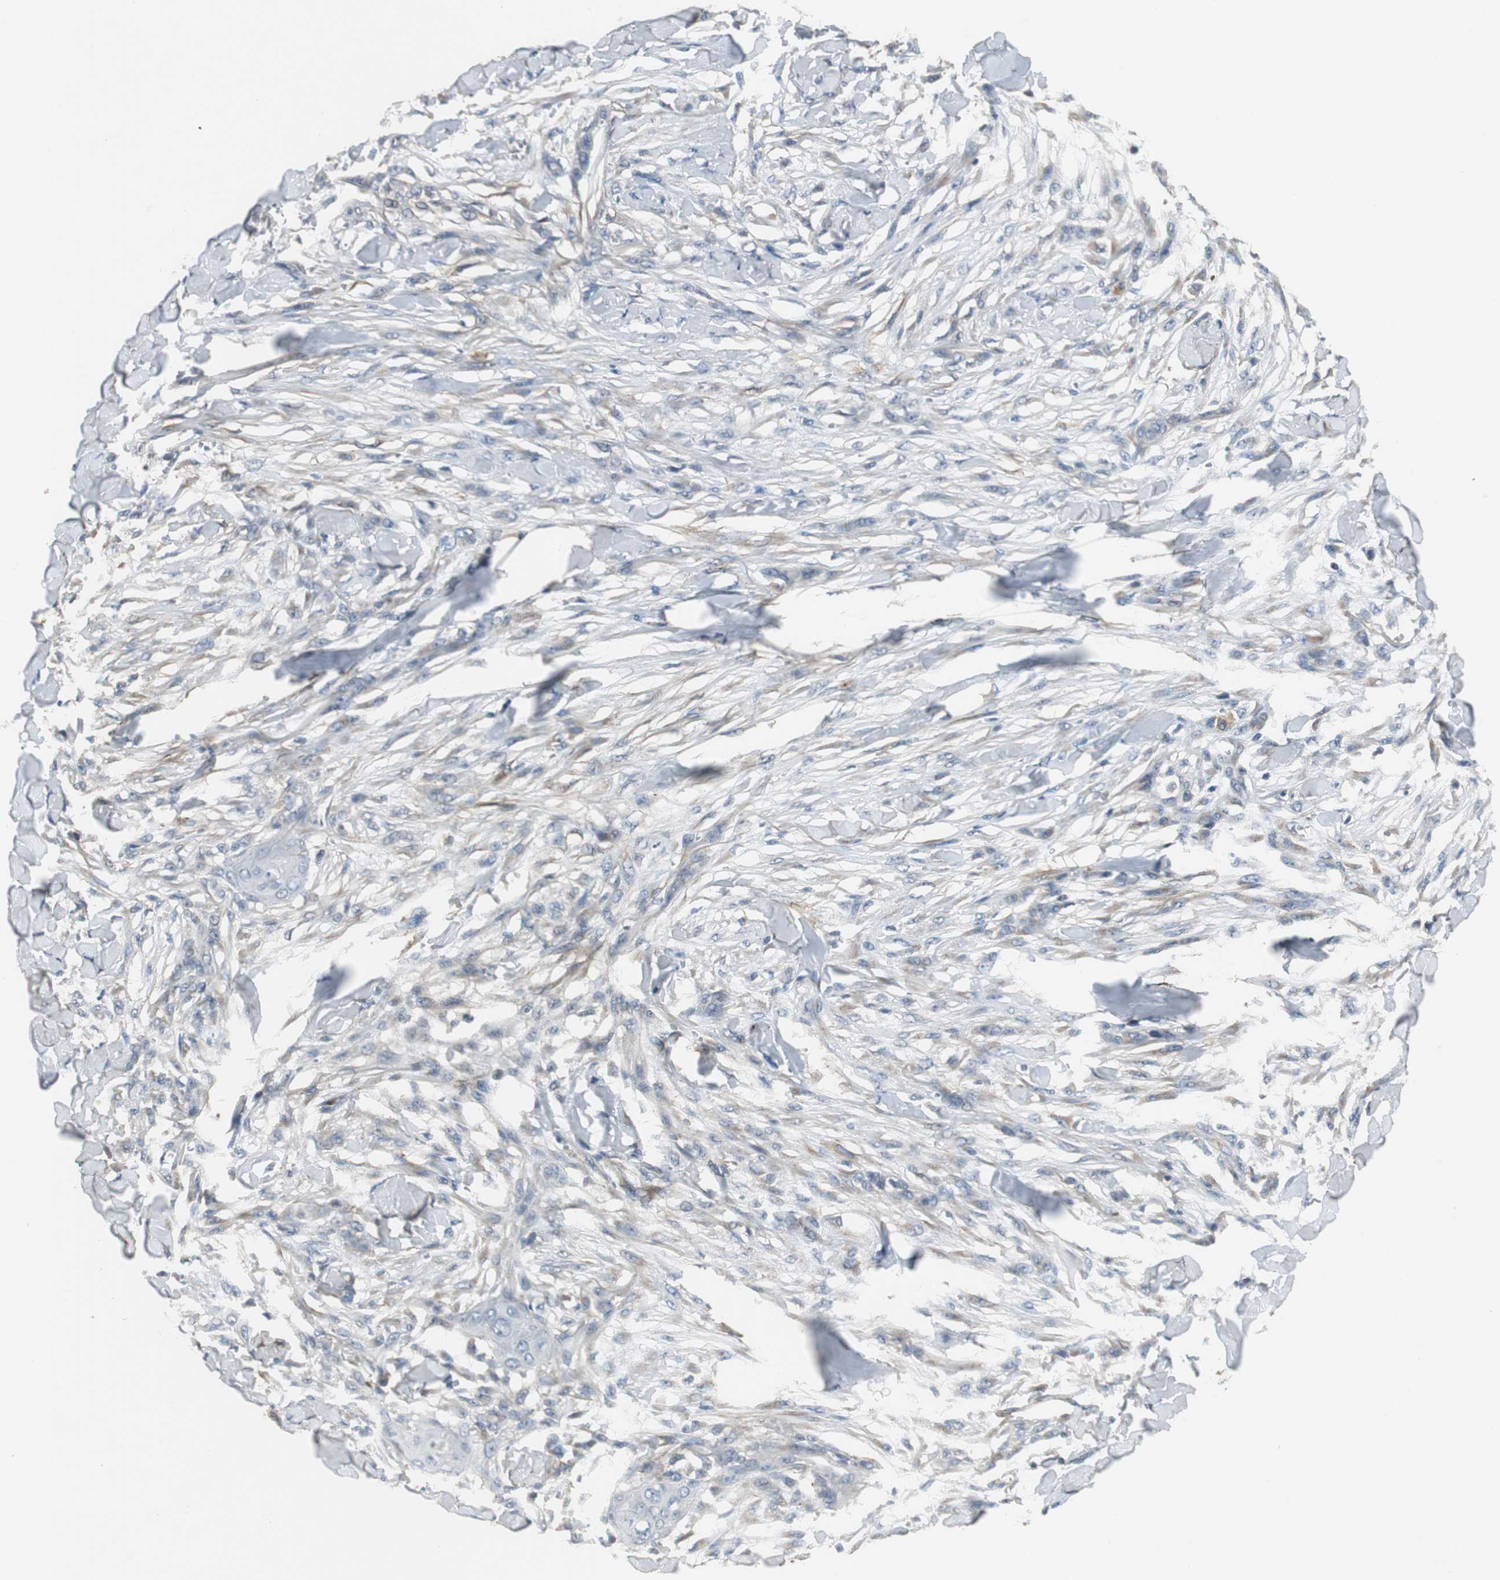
{"staining": {"intensity": "weak", "quantity": "25%-75%", "location": "cytoplasmic/membranous"}, "tissue": "skin cancer", "cell_type": "Tumor cells", "image_type": "cancer", "snomed": [{"axis": "morphology", "description": "Normal tissue, NOS"}, {"axis": "morphology", "description": "Squamous cell carcinoma, NOS"}, {"axis": "topography", "description": "Skin"}], "caption": "Immunohistochemical staining of human skin cancer (squamous cell carcinoma) demonstrates low levels of weak cytoplasmic/membranous staining in about 25%-75% of tumor cells. The staining was performed using DAB, with brown indicating positive protein expression. Nuclei are stained blue with hematoxylin.", "gene": "JTB", "patient": {"sex": "female", "age": 59}}